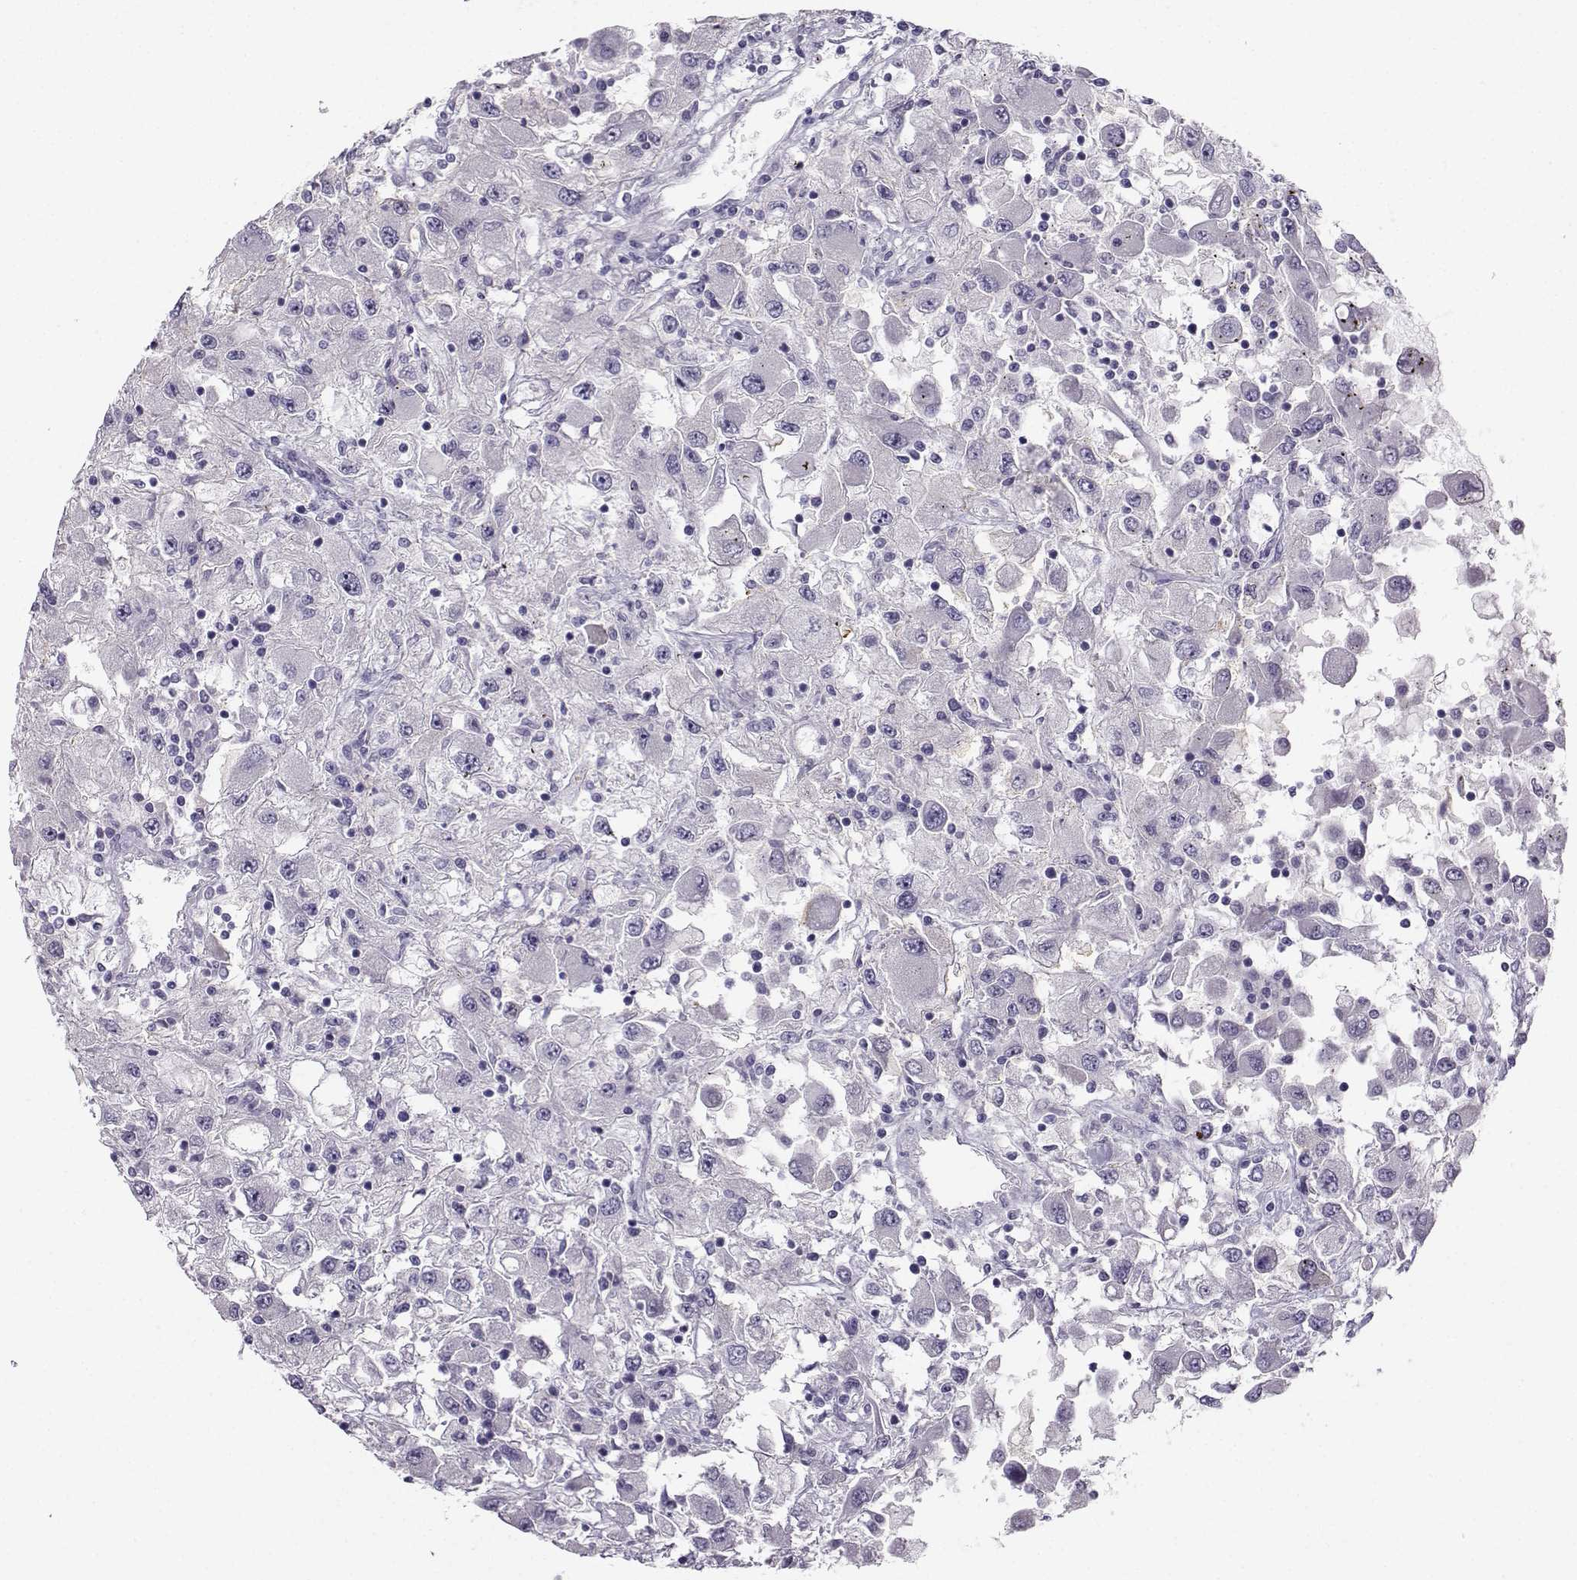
{"staining": {"intensity": "negative", "quantity": "none", "location": "none"}, "tissue": "renal cancer", "cell_type": "Tumor cells", "image_type": "cancer", "snomed": [{"axis": "morphology", "description": "Adenocarcinoma, NOS"}, {"axis": "topography", "description": "Kidney"}], "caption": "Renal cancer (adenocarcinoma) stained for a protein using IHC displays no positivity tumor cells.", "gene": "NQO1", "patient": {"sex": "female", "age": 67}}